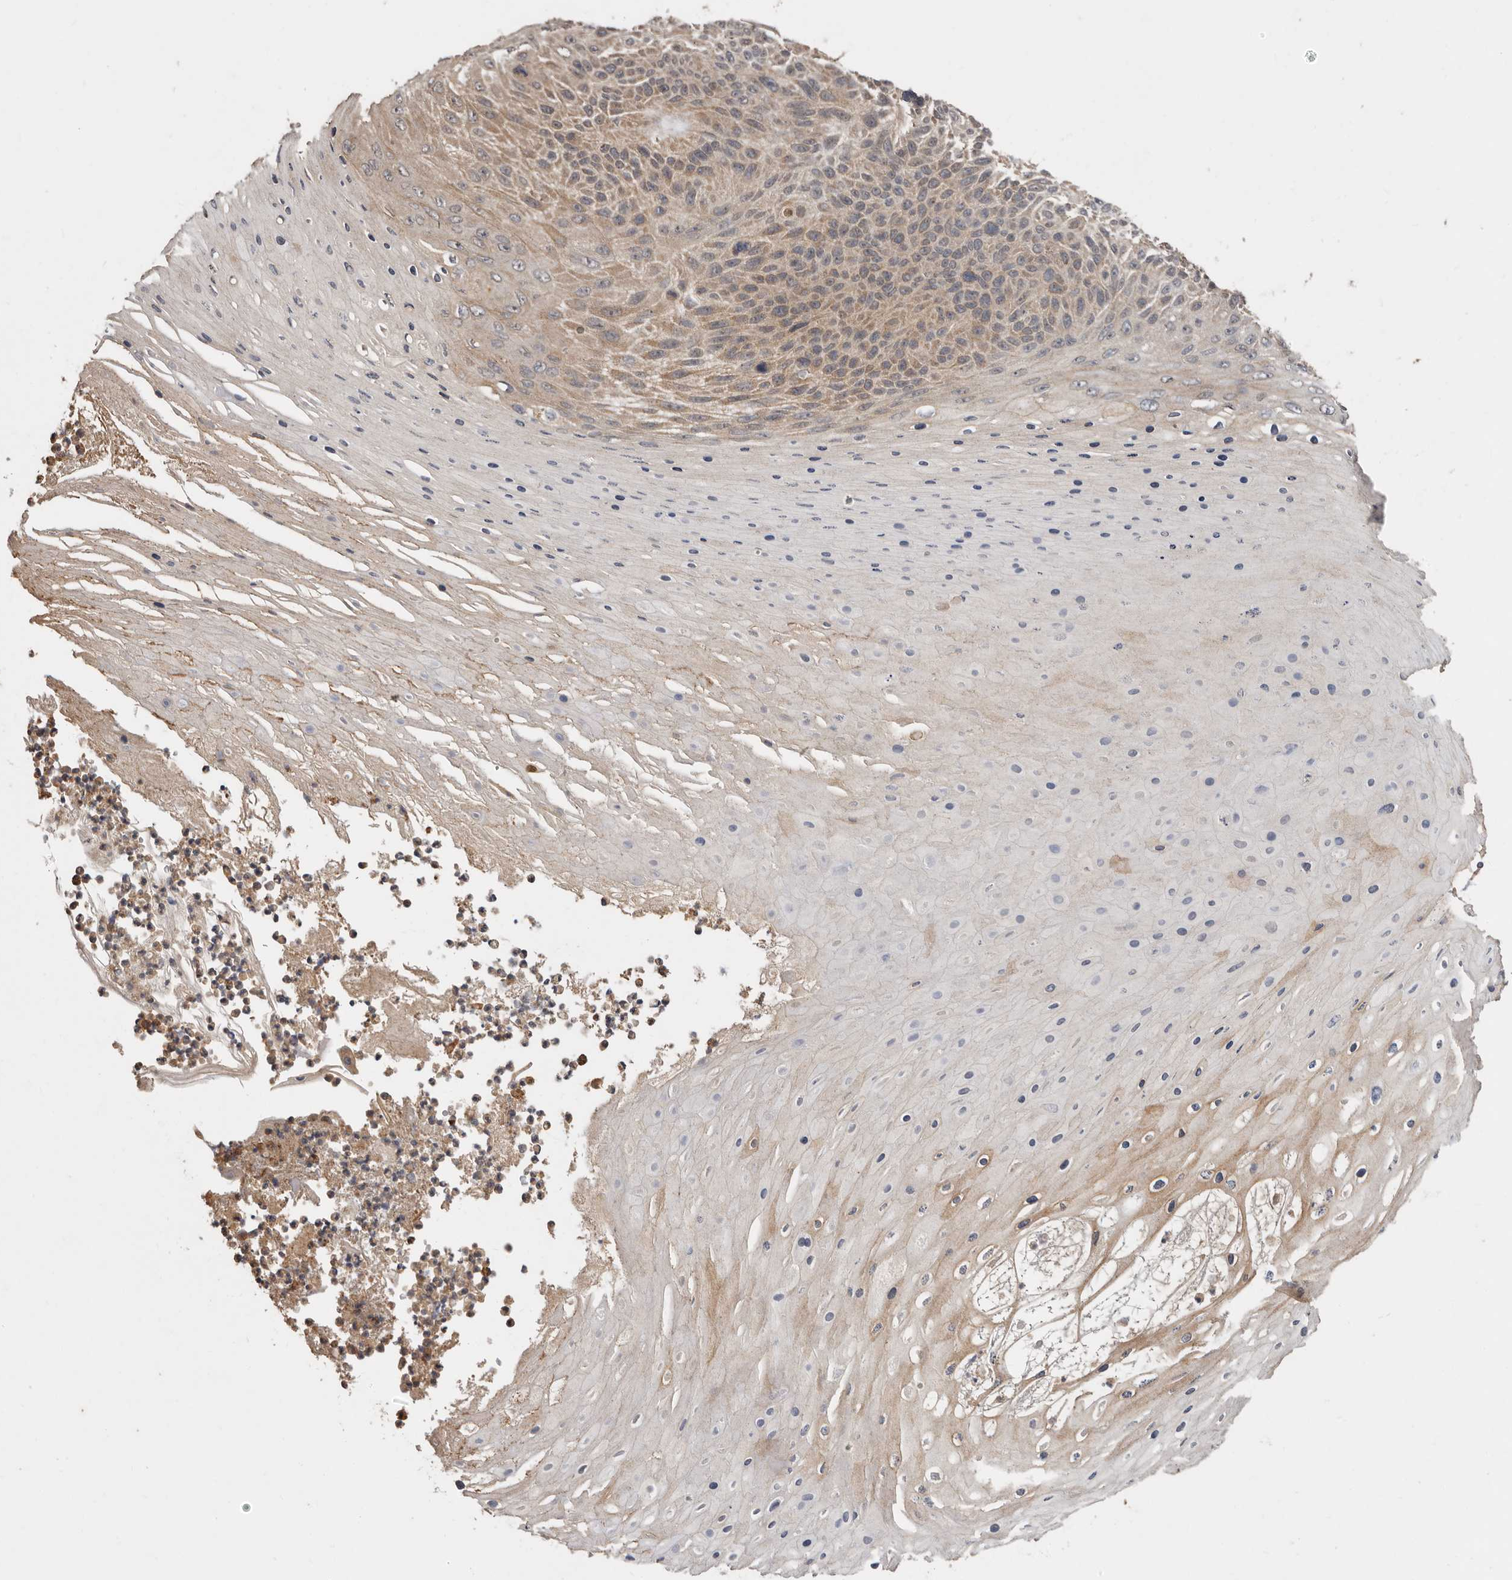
{"staining": {"intensity": "moderate", "quantity": "25%-75%", "location": "cytoplasmic/membranous"}, "tissue": "skin cancer", "cell_type": "Tumor cells", "image_type": "cancer", "snomed": [{"axis": "morphology", "description": "Squamous cell carcinoma, NOS"}, {"axis": "topography", "description": "Skin"}], "caption": "This histopathology image displays immunohistochemistry (IHC) staining of squamous cell carcinoma (skin), with medium moderate cytoplasmic/membranous staining in approximately 25%-75% of tumor cells.", "gene": "RSPO2", "patient": {"sex": "female", "age": 88}}